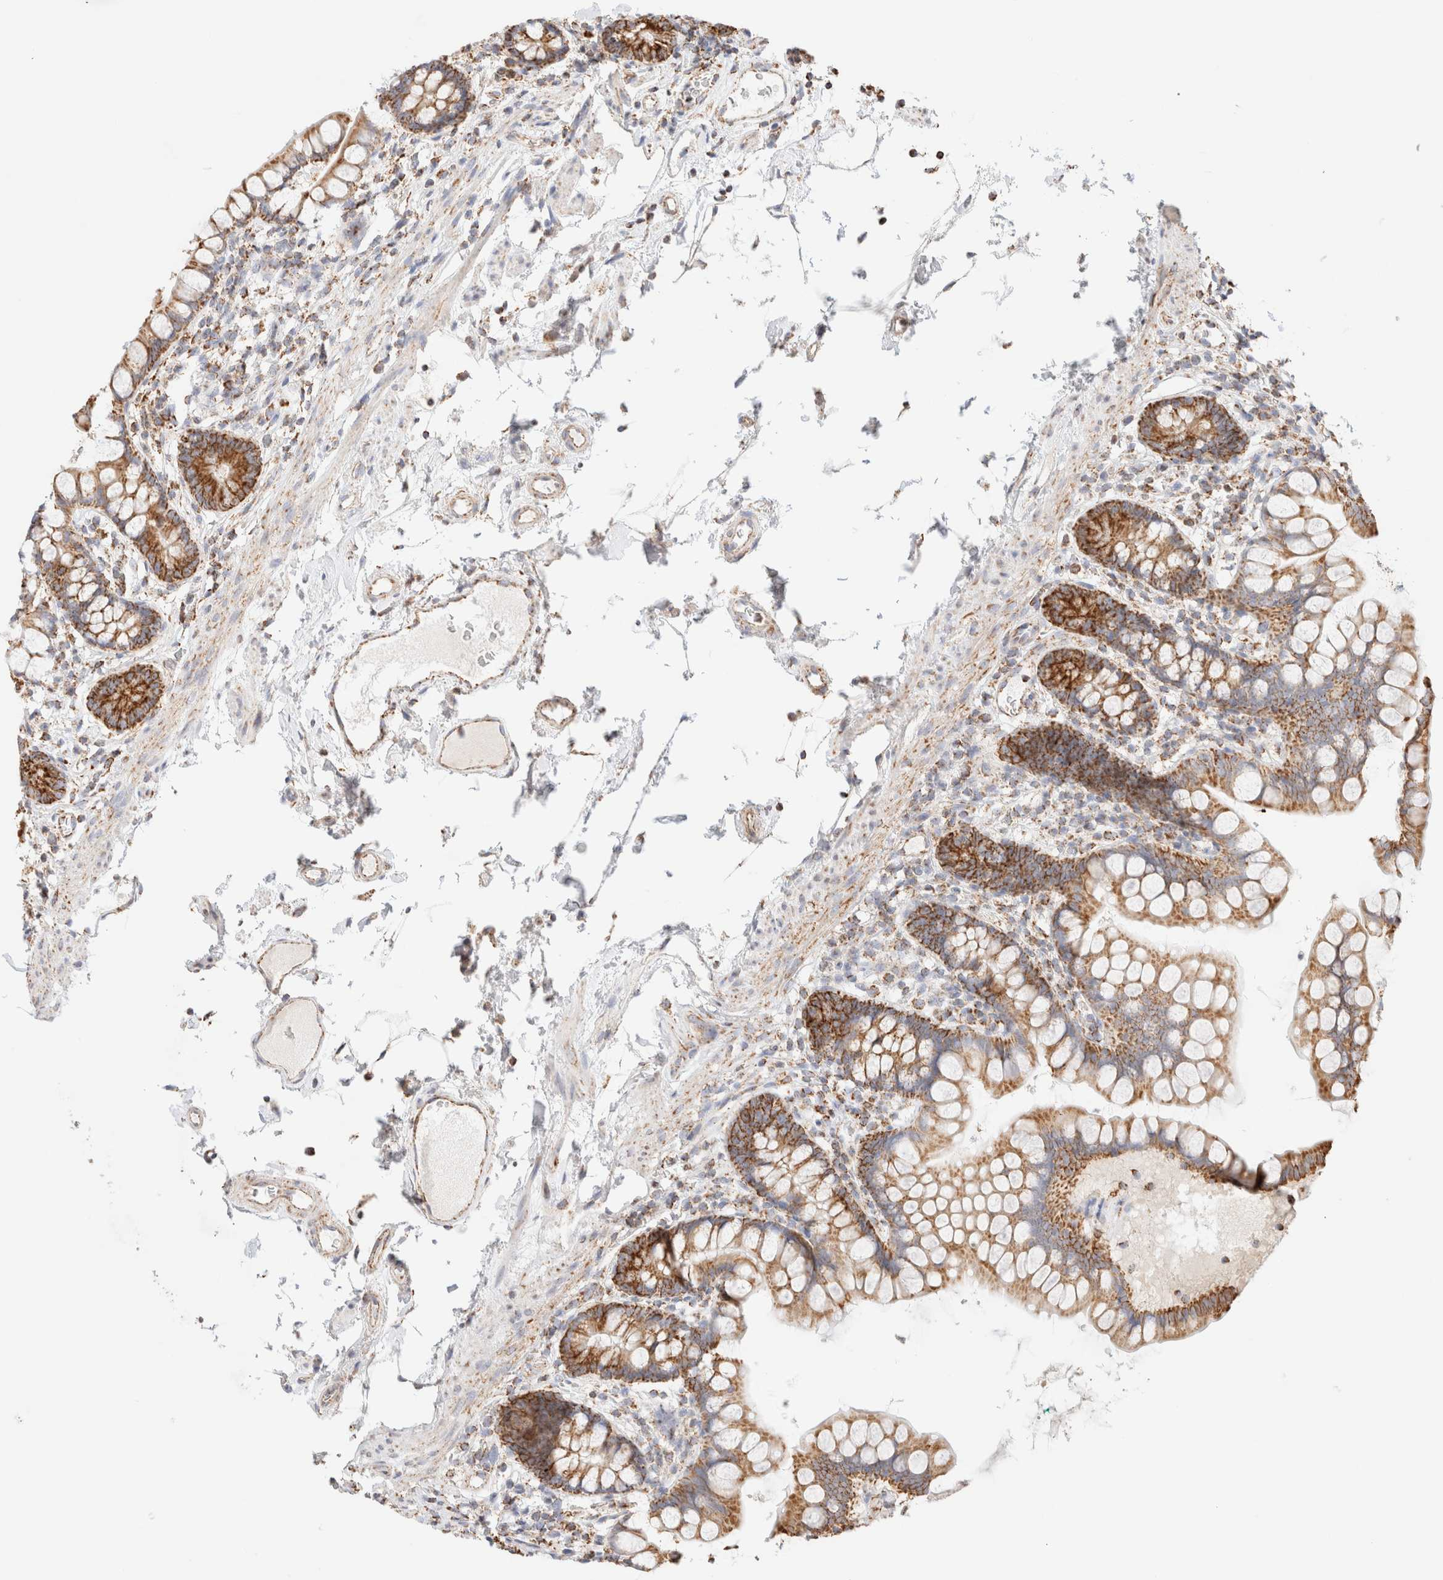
{"staining": {"intensity": "strong", "quantity": ">75%", "location": "cytoplasmic/membranous"}, "tissue": "small intestine", "cell_type": "Glandular cells", "image_type": "normal", "snomed": [{"axis": "morphology", "description": "Normal tissue, NOS"}, {"axis": "topography", "description": "Small intestine"}], "caption": "Protein analysis of normal small intestine displays strong cytoplasmic/membranous expression in approximately >75% of glandular cells. (brown staining indicates protein expression, while blue staining denotes nuclei).", "gene": "PHB2", "patient": {"sex": "female", "age": 84}}